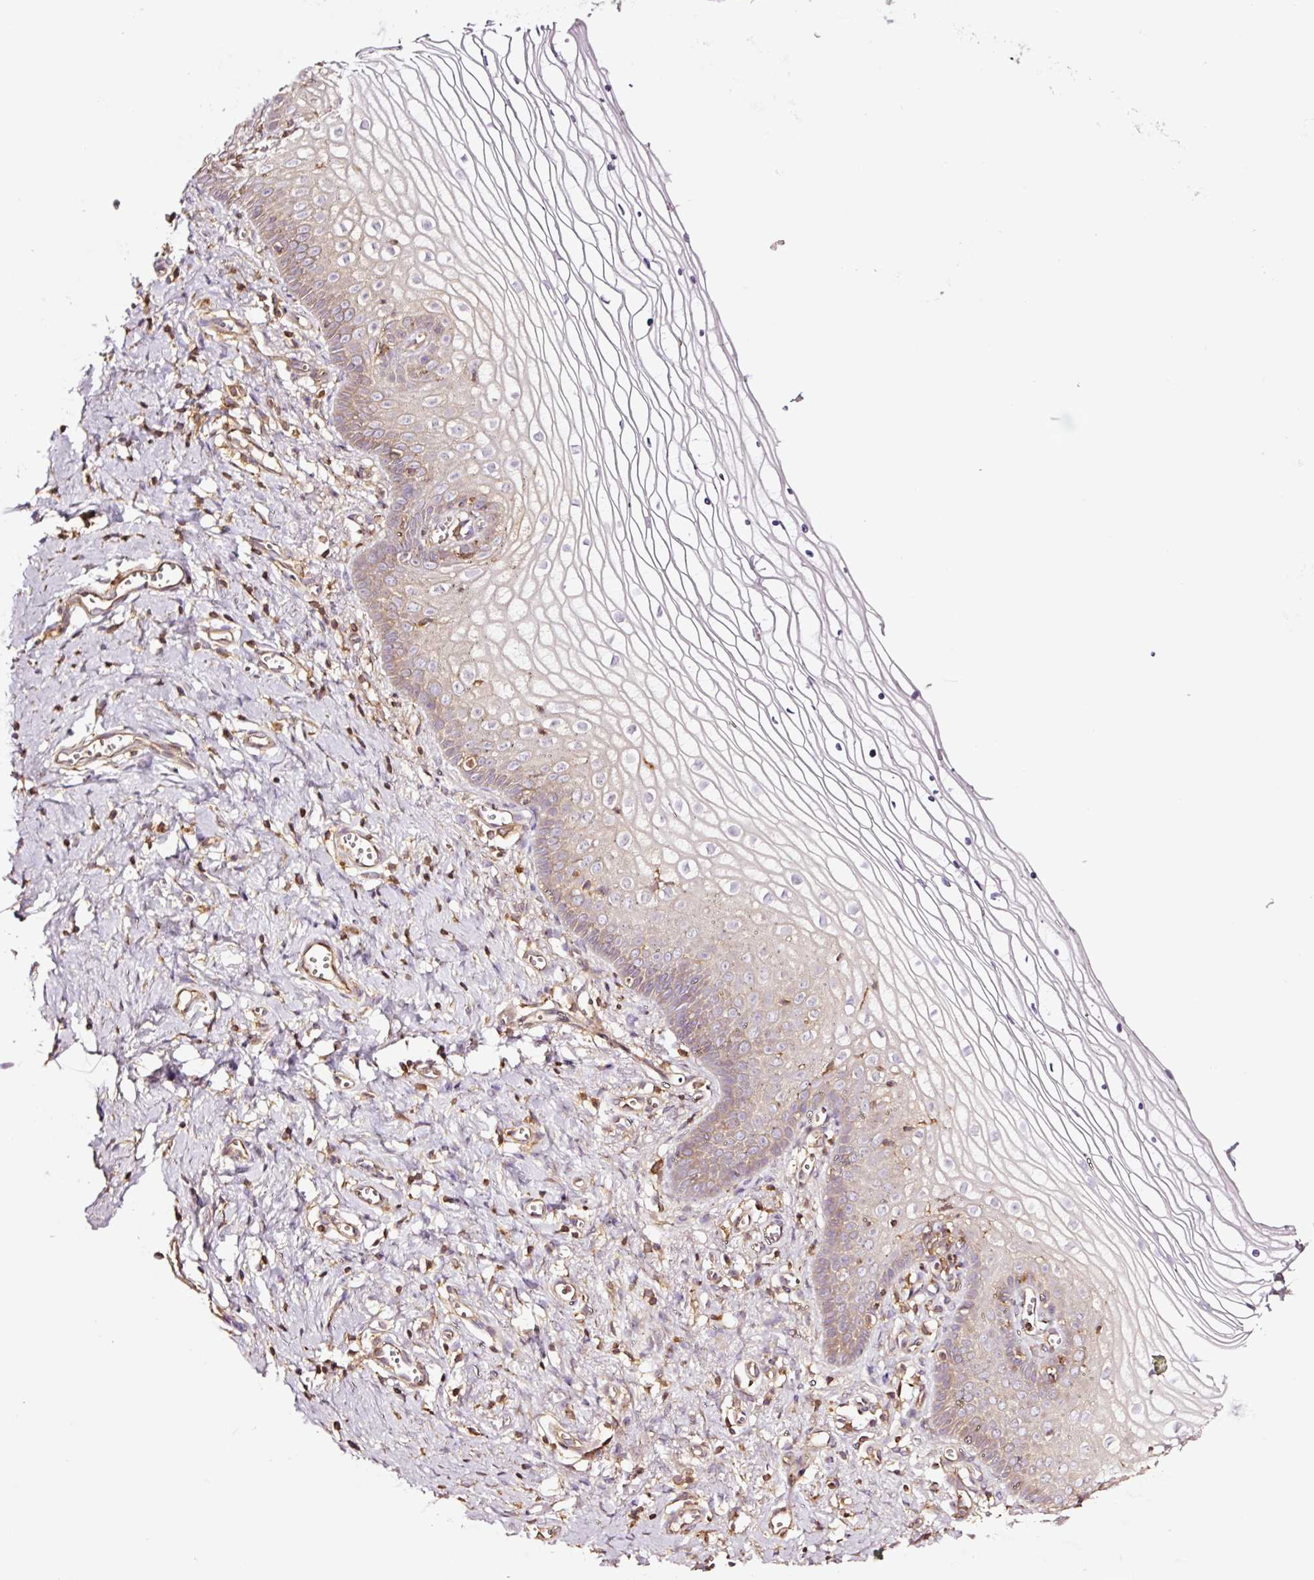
{"staining": {"intensity": "weak", "quantity": "<25%", "location": "cytoplasmic/membranous"}, "tissue": "vagina", "cell_type": "Squamous epithelial cells", "image_type": "normal", "snomed": [{"axis": "morphology", "description": "Normal tissue, NOS"}, {"axis": "topography", "description": "Vagina"}], "caption": "Immunohistochemistry (IHC) histopathology image of unremarkable vagina stained for a protein (brown), which displays no expression in squamous epithelial cells.", "gene": "METAP1", "patient": {"sex": "female", "age": 56}}